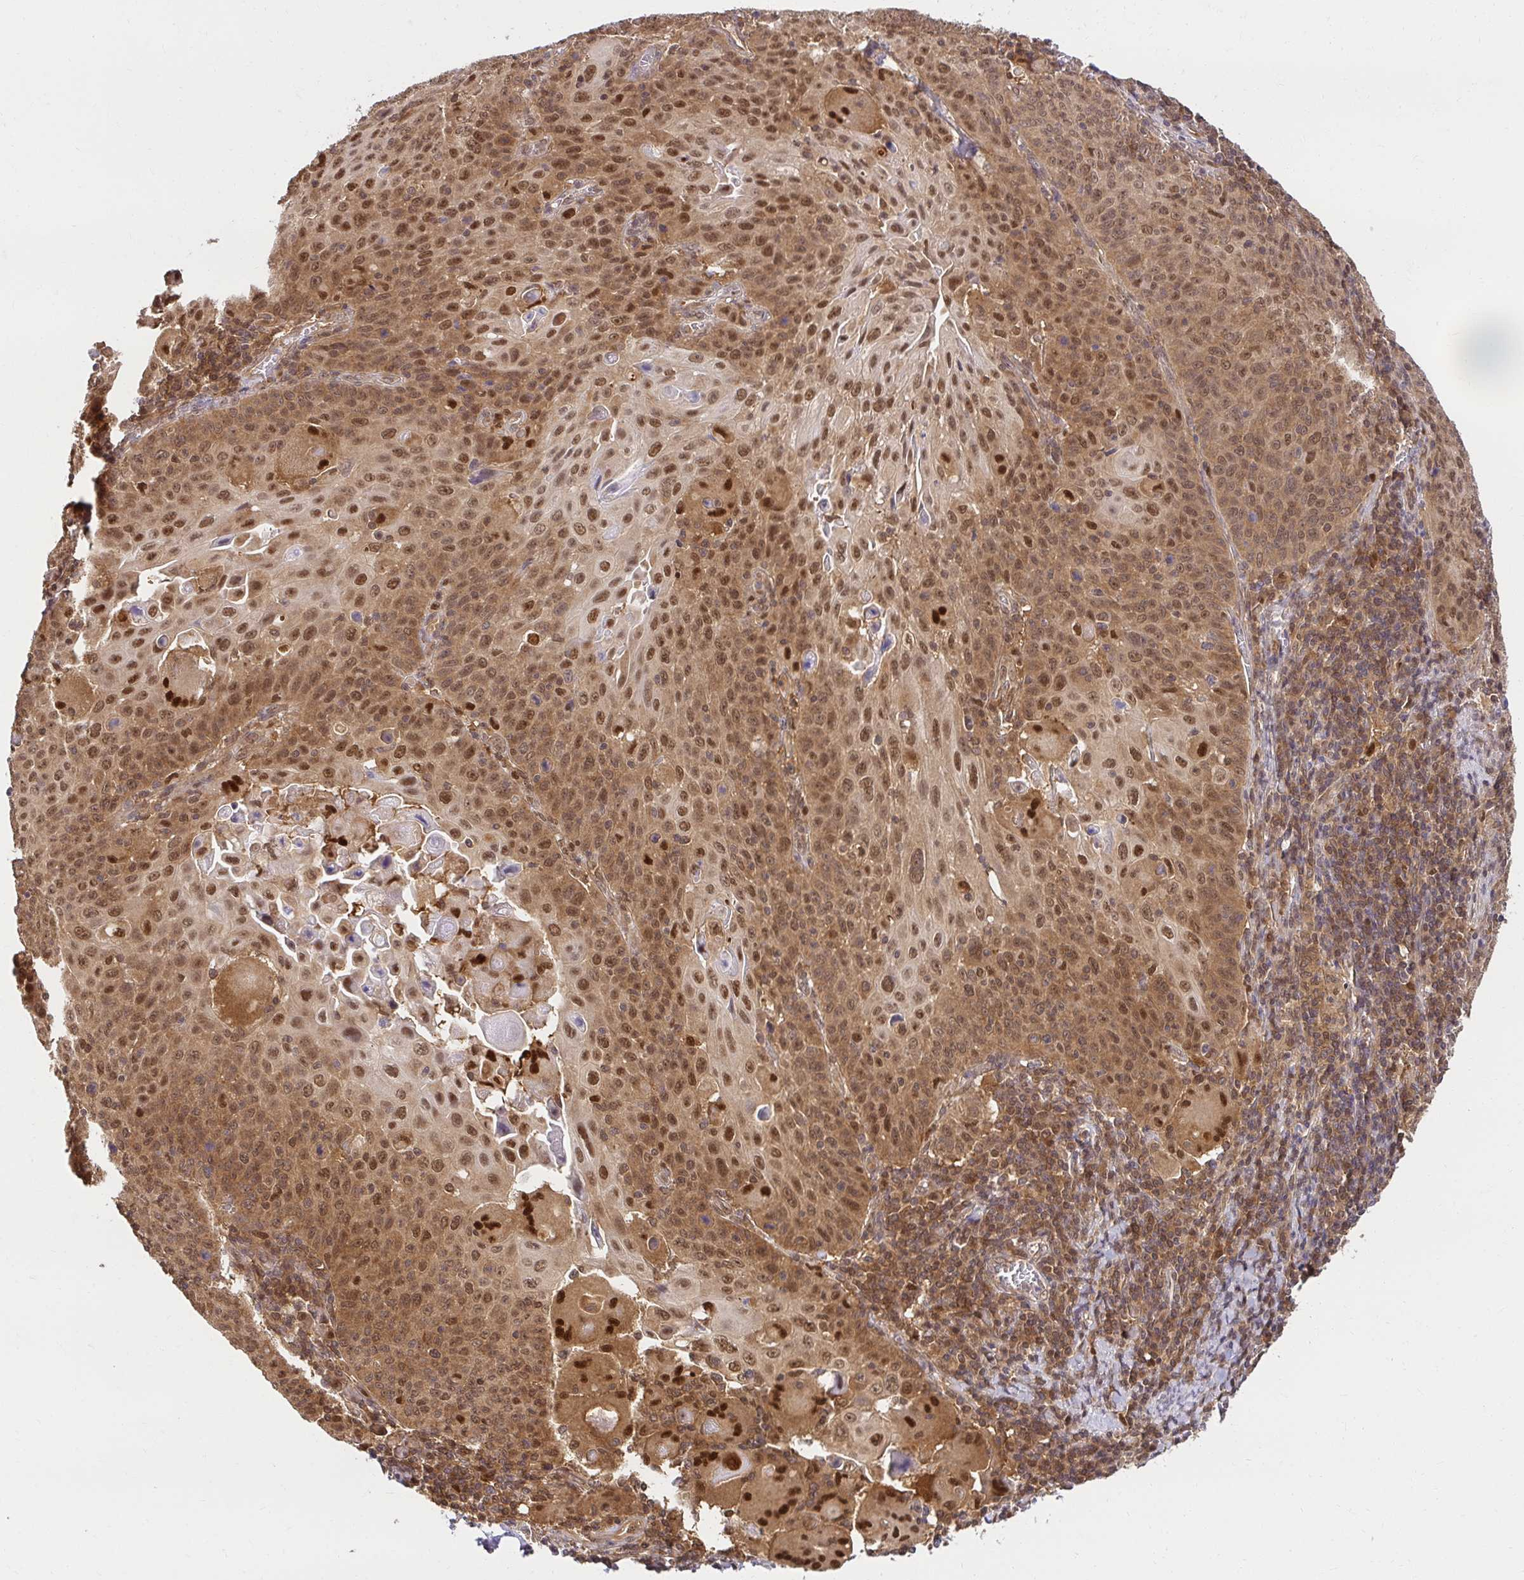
{"staining": {"intensity": "moderate", "quantity": ">75%", "location": "cytoplasmic/membranous,nuclear"}, "tissue": "cervical cancer", "cell_type": "Tumor cells", "image_type": "cancer", "snomed": [{"axis": "morphology", "description": "Squamous cell carcinoma, NOS"}, {"axis": "topography", "description": "Cervix"}], "caption": "Squamous cell carcinoma (cervical) was stained to show a protein in brown. There is medium levels of moderate cytoplasmic/membranous and nuclear staining in approximately >75% of tumor cells.", "gene": "PSMA4", "patient": {"sex": "female", "age": 65}}